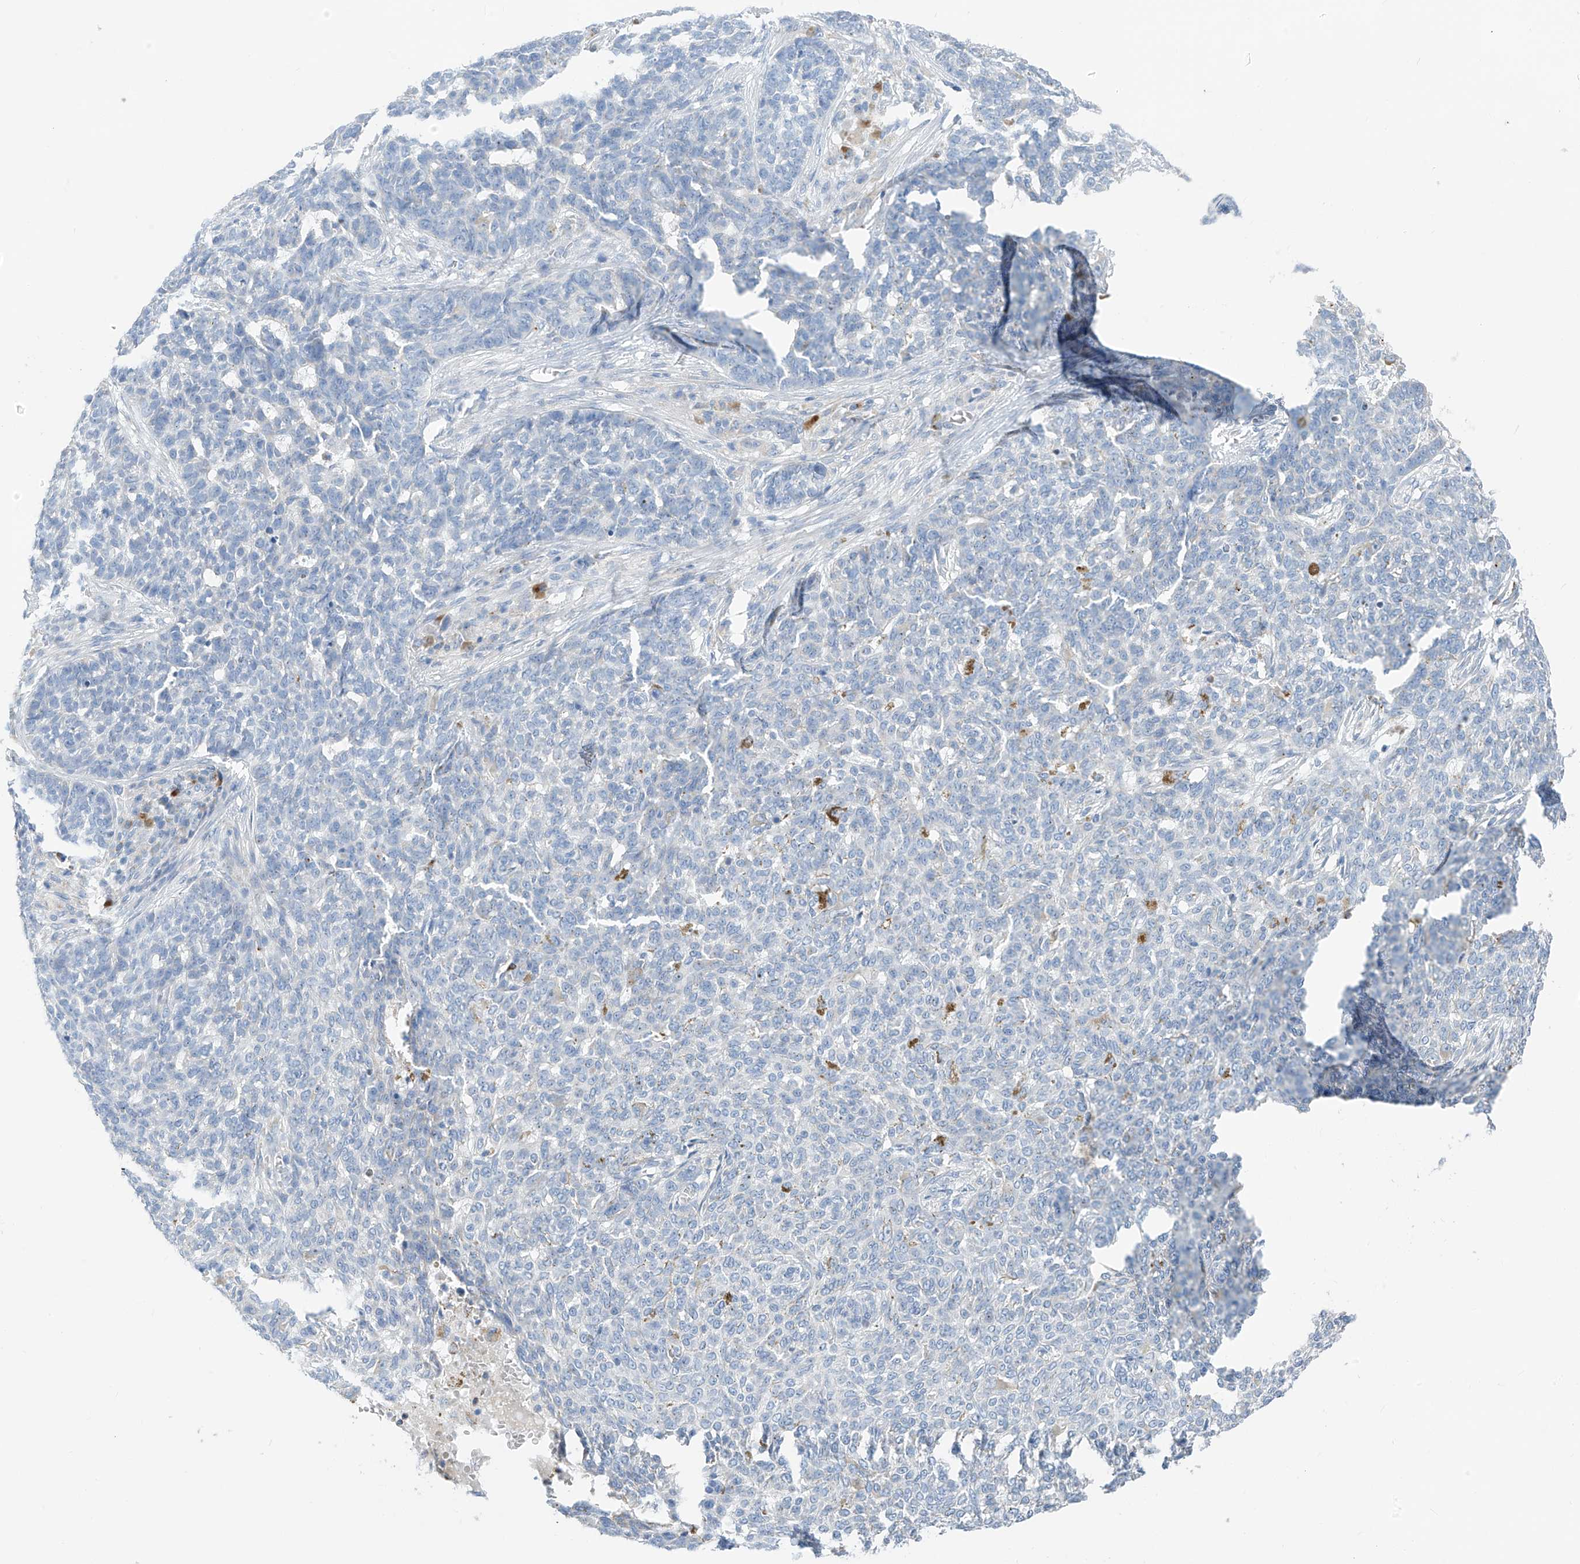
{"staining": {"intensity": "negative", "quantity": "none", "location": "none"}, "tissue": "skin cancer", "cell_type": "Tumor cells", "image_type": "cancer", "snomed": [{"axis": "morphology", "description": "Basal cell carcinoma"}, {"axis": "topography", "description": "Skin"}], "caption": "A micrograph of basal cell carcinoma (skin) stained for a protein displays no brown staining in tumor cells. (Brightfield microscopy of DAB immunohistochemistry at high magnification).", "gene": "ZNF404", "patient": {"sex": "male", "age": 85}}